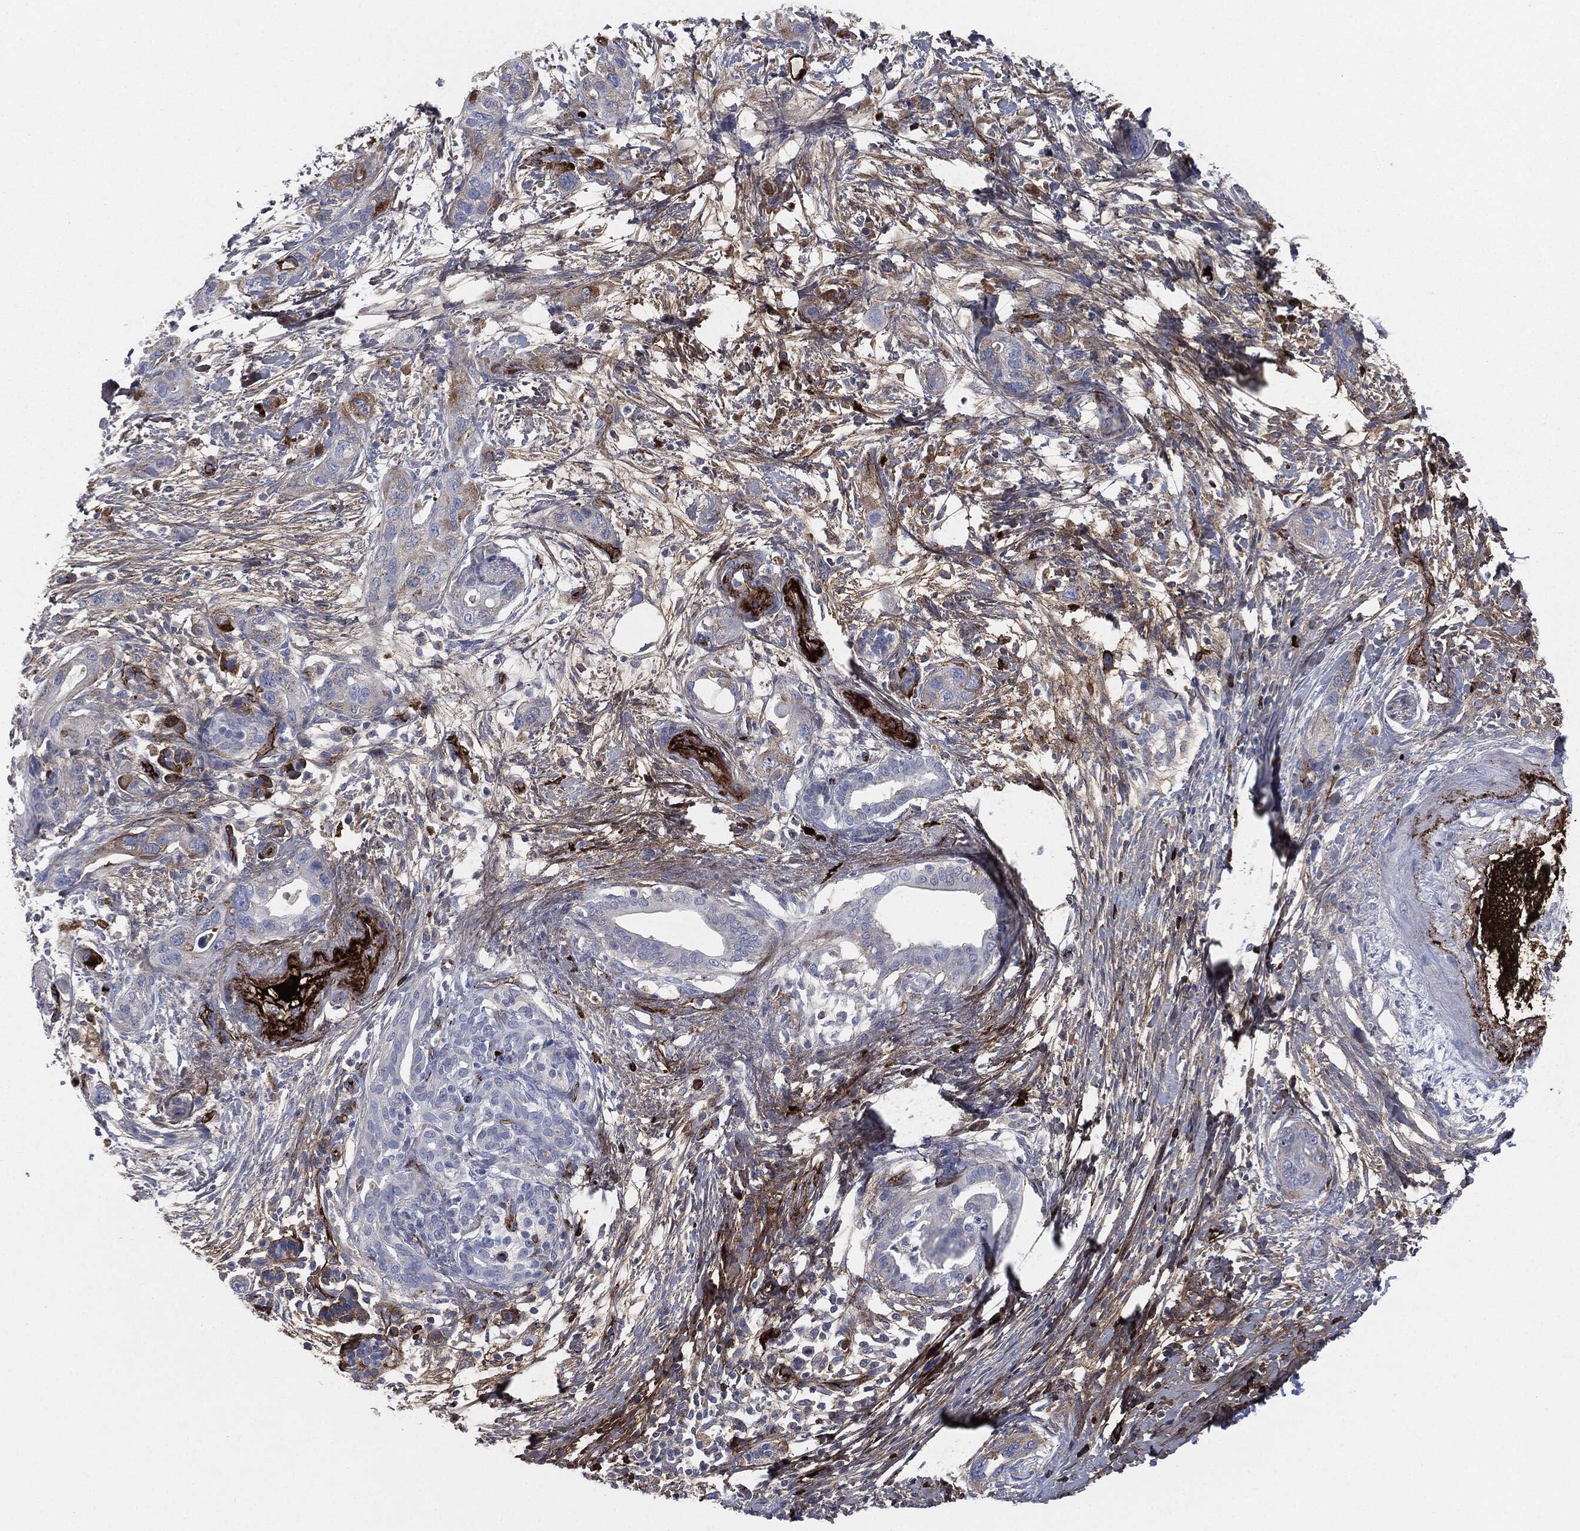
{"staining": {"intensity": "moderate", "quantity": "<25%", "location": "cytoplasmic/membranous"}, "tissue": "pancreatic cancer", "cell_type": "Tumor cells", "image_type": "cancer", "snomed": [{"axis": "morphology", "description": "Adenocarcinoma, NOS"}, {"axis": "topography", "description": "Pancreas"}], "caption": "Immunohistochemical staining of human pancreatic cancer (adenocarcinoma) demonstrates low levels of moderate cytoplasmic/membranous expression in about <25% of tumor cells. (DAB IHC with brightfield microscopy, high magnification).", "gene": "APOB", "patient": {"sex": "male", "age": 44}}